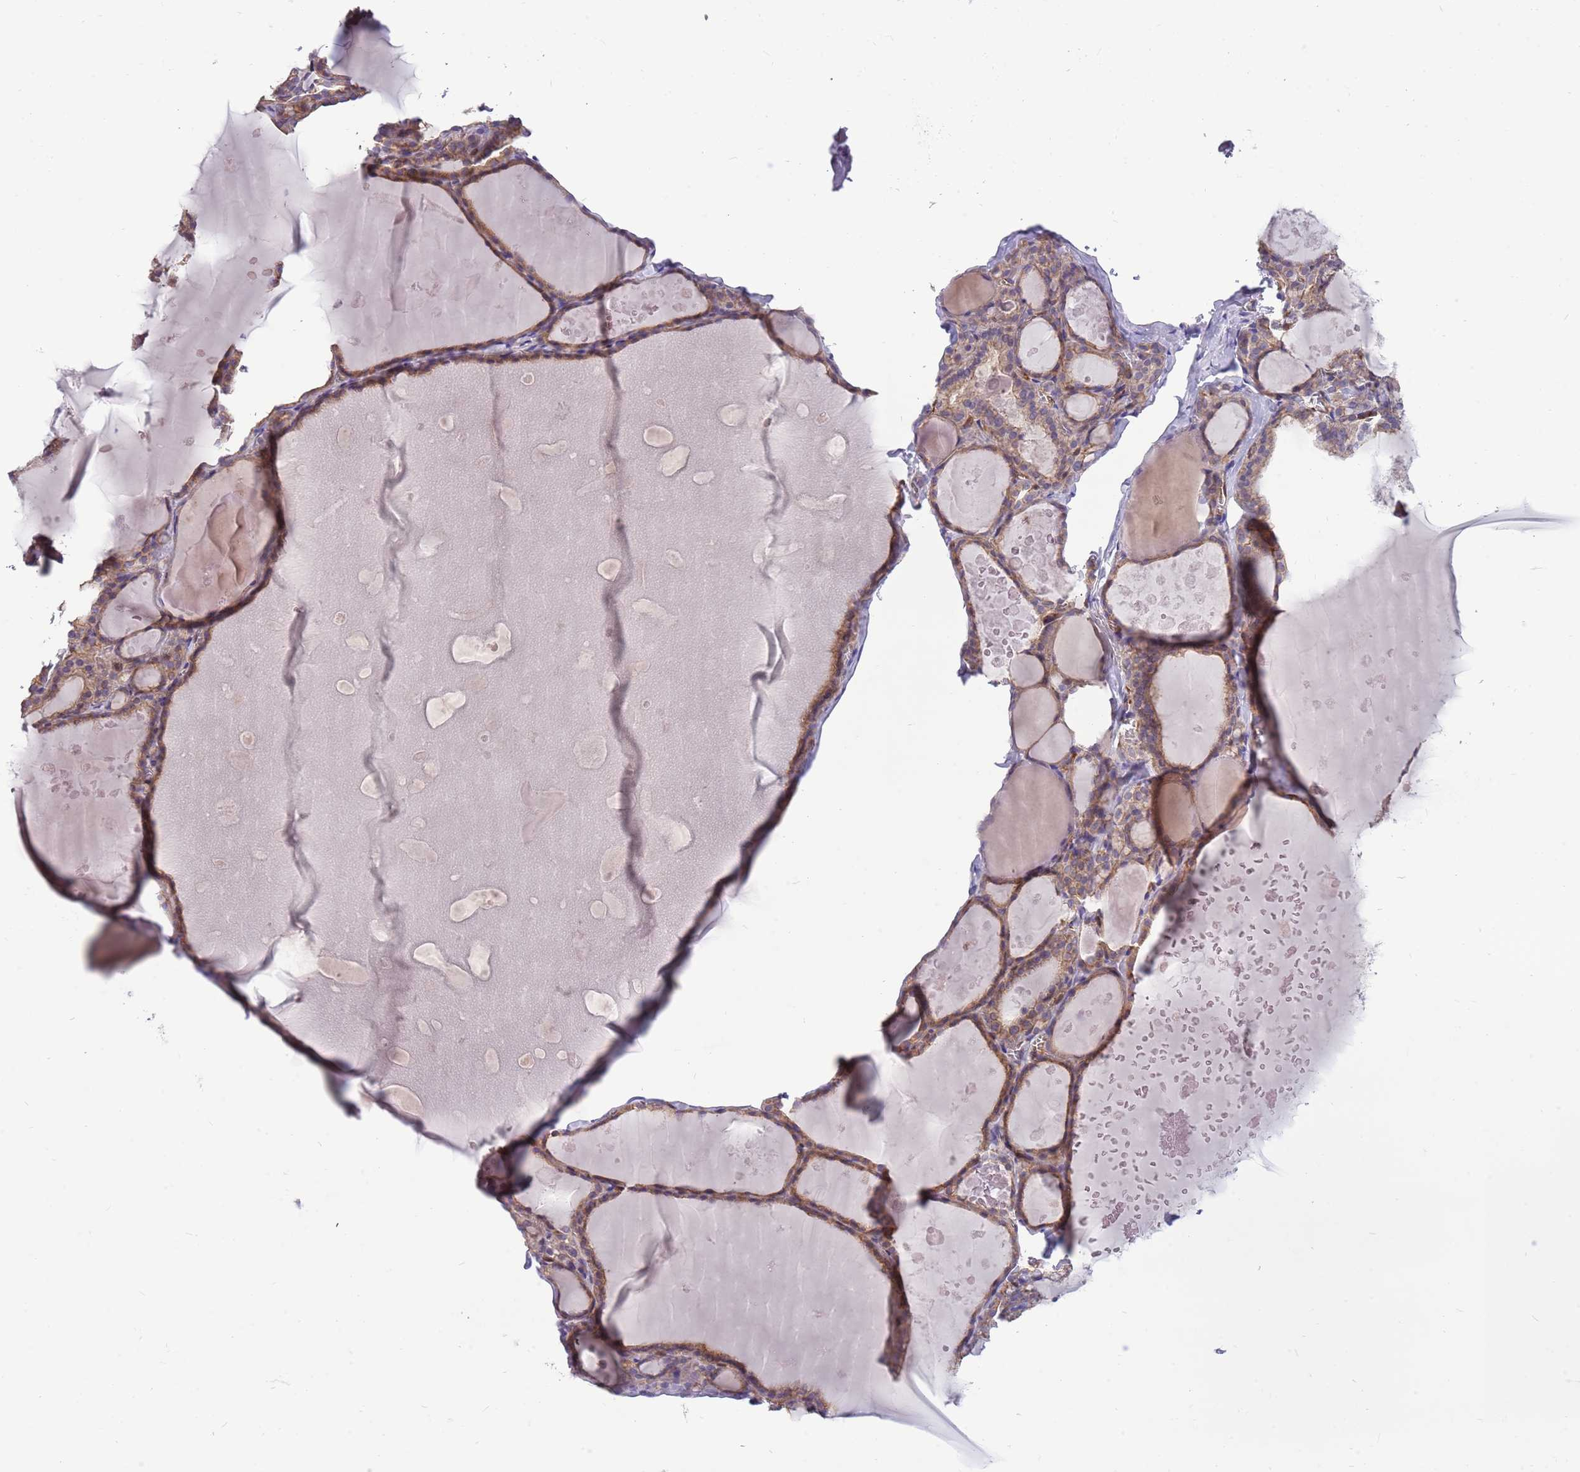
{"staining": {"intensity": "moderate", "quantity": ">75%", "location": "cytoplasmic/membranous"}, "tissue": "thyroid gland", "cell_type": "Glandular cells", "image_type": "normal", "snomed": [{"axis": "morphology", "description": "Normal tissue, NOS"}, {"axis": "topography", "description": "Thyroid gland"}], "caption": "Immunohistochemical staining of benign human thyroid gland exhibits medium levels of moderate cytoplasmic/membranous positivity in approximately >75% of glandular cells.", "gene": "WDR90", "patient": {"sex": "male", "age": 56}}